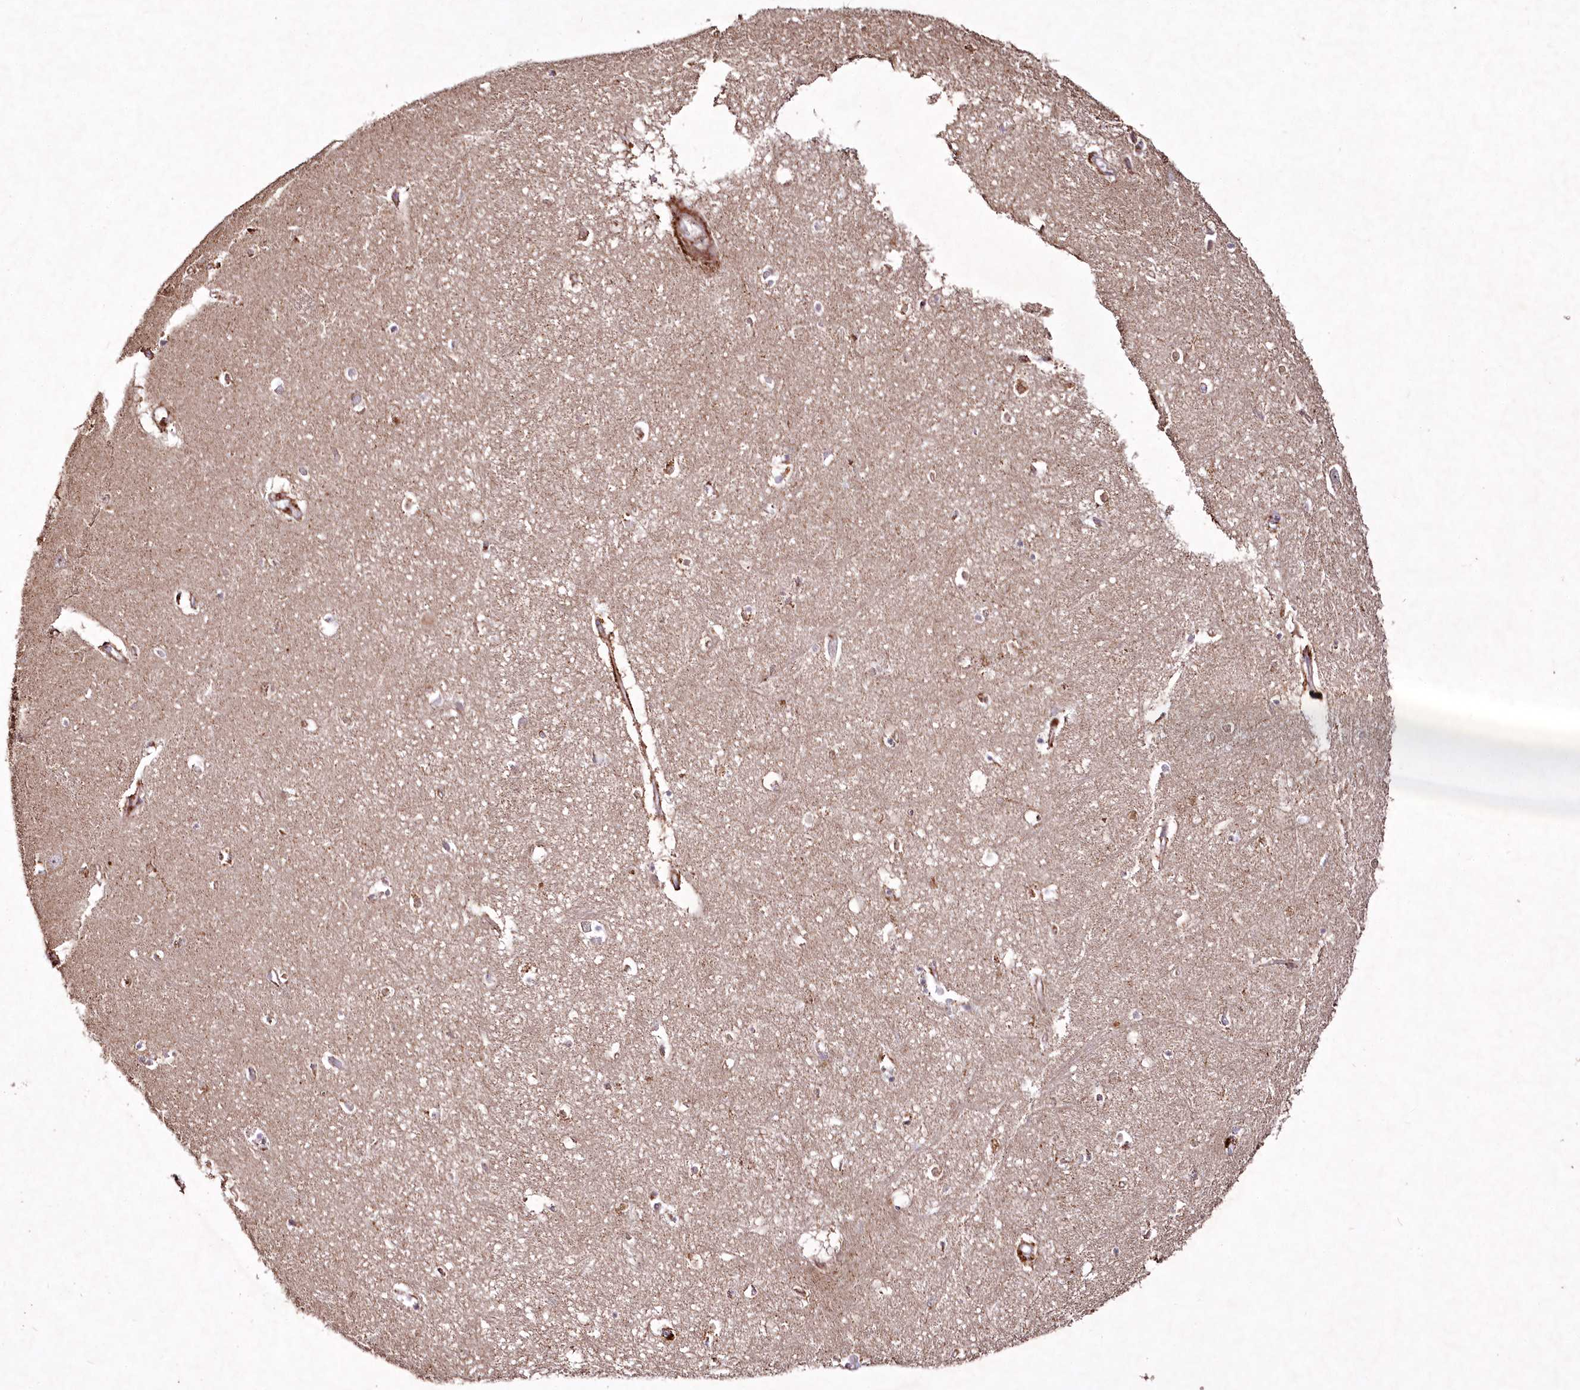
{"staining": {"intensity": "negative", "quantity": "none", "location": "none"}, "tissue": "hippocampus", "cell_type": "Glial cells", "image_type": "normal", "snomed": [{"axis": "morphology", "description": "Normal tissue, NOS"}, {"axis": "topography", "description": "Hippocampus"}], "caption": "The IHC photomicrograph has no significant positivity in glial cells of hippocampus. (DAB (3,3'-diaminobenzidine) IHC, high magnification).", "gene": "PSTK", "patient": {"sex": "female", "age": 64}}